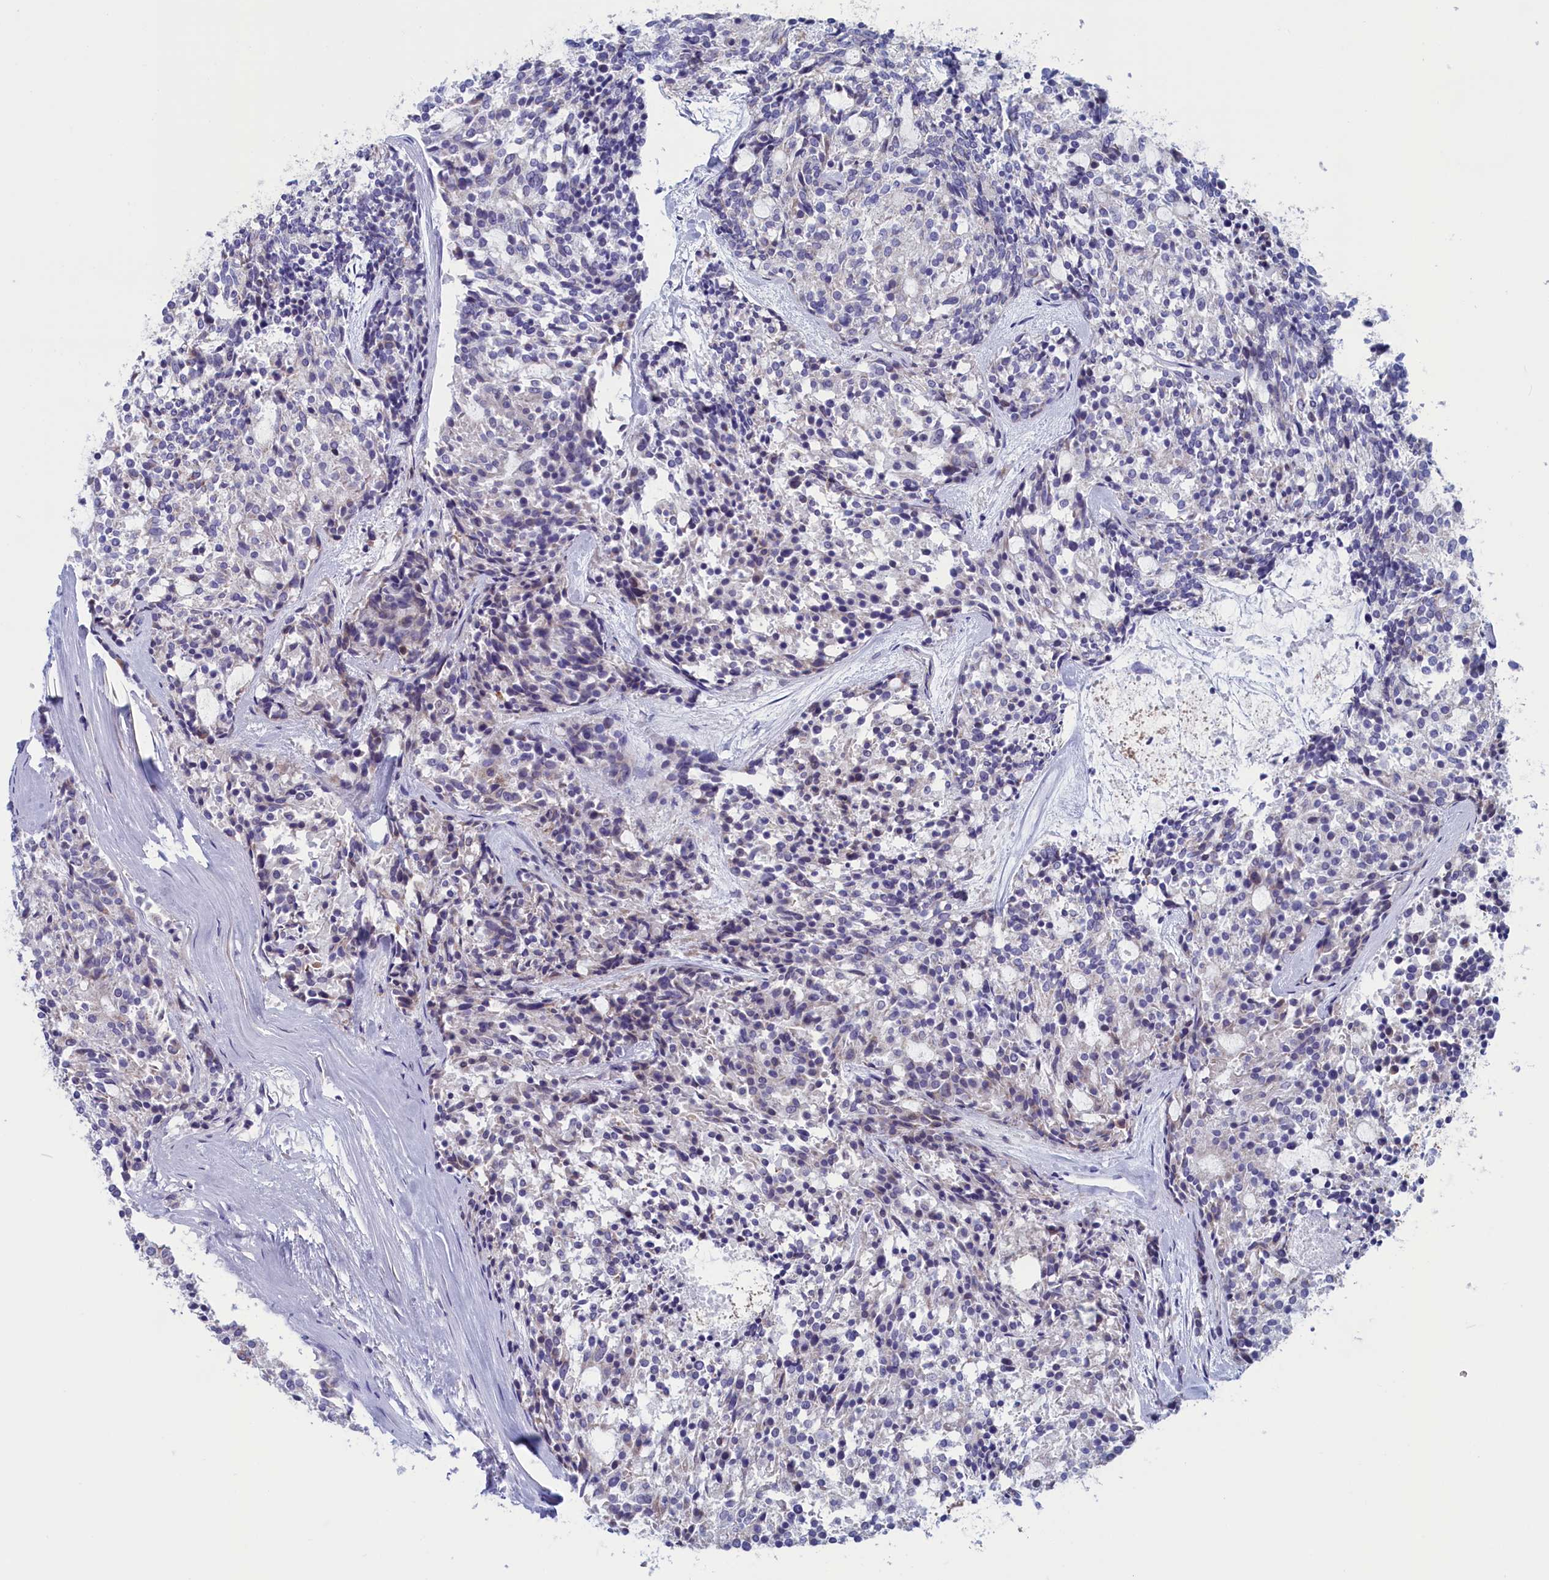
{"staining": {"intensity": "negative", "quantity": "none", "location": "none"}, "tissue": "carcinoid", "cell_type": "Tumor cells", "image_type": "cancer", "snomed": [{"axis": "morphology", "description": "Carcinoid, malignant, NOS"}, {"axis": "topography", "description": "Pancreas"}], "caption": "Human malignant carcinoid stained for a protein using IHC demonstrates no staining in tumor cells.", "gene": "NIBAN3", "patient": {"sex": "female", "age": 54}}